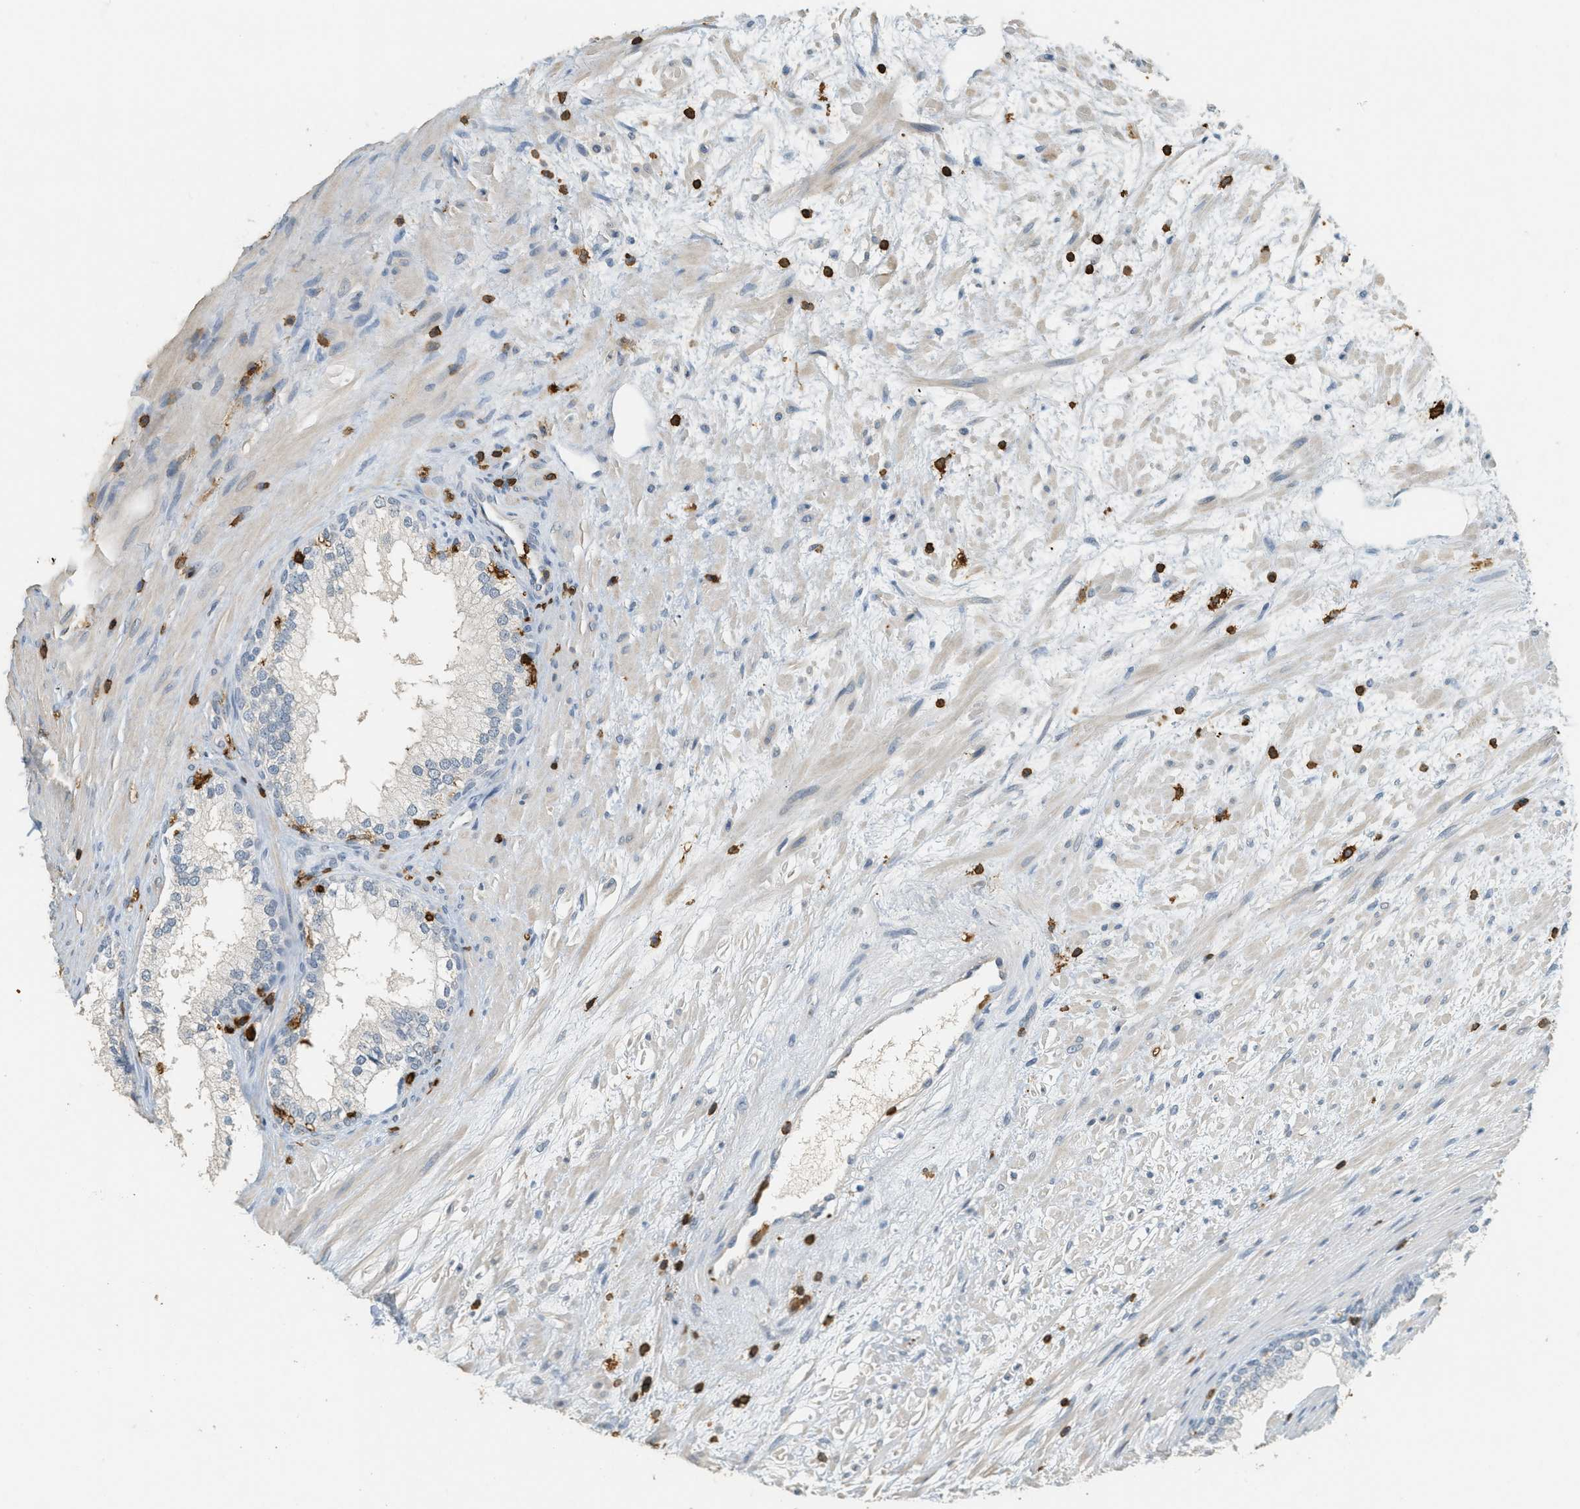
{"staining": {"intensity": "negative", "quantity": "none", "location": "none"}, "tissue": "prostate", "cell_type": "Glandular cells", "image_type": "normal", "snomed": [{"axis": "morphology", "description": "Normal tissue, NOS"}, {"axis": "topography", "description": "Prostate"}], "caption": "High magnification brightfield microscopy of unremarkable prostate stained with DAB (3,3'-diaminobenzidine) (brown) and counterstained with hematoxylin (blue): glandular cells show no significant positivity.", "gene": "LSP1", "patient": {"sex": "male", "age": 76}}